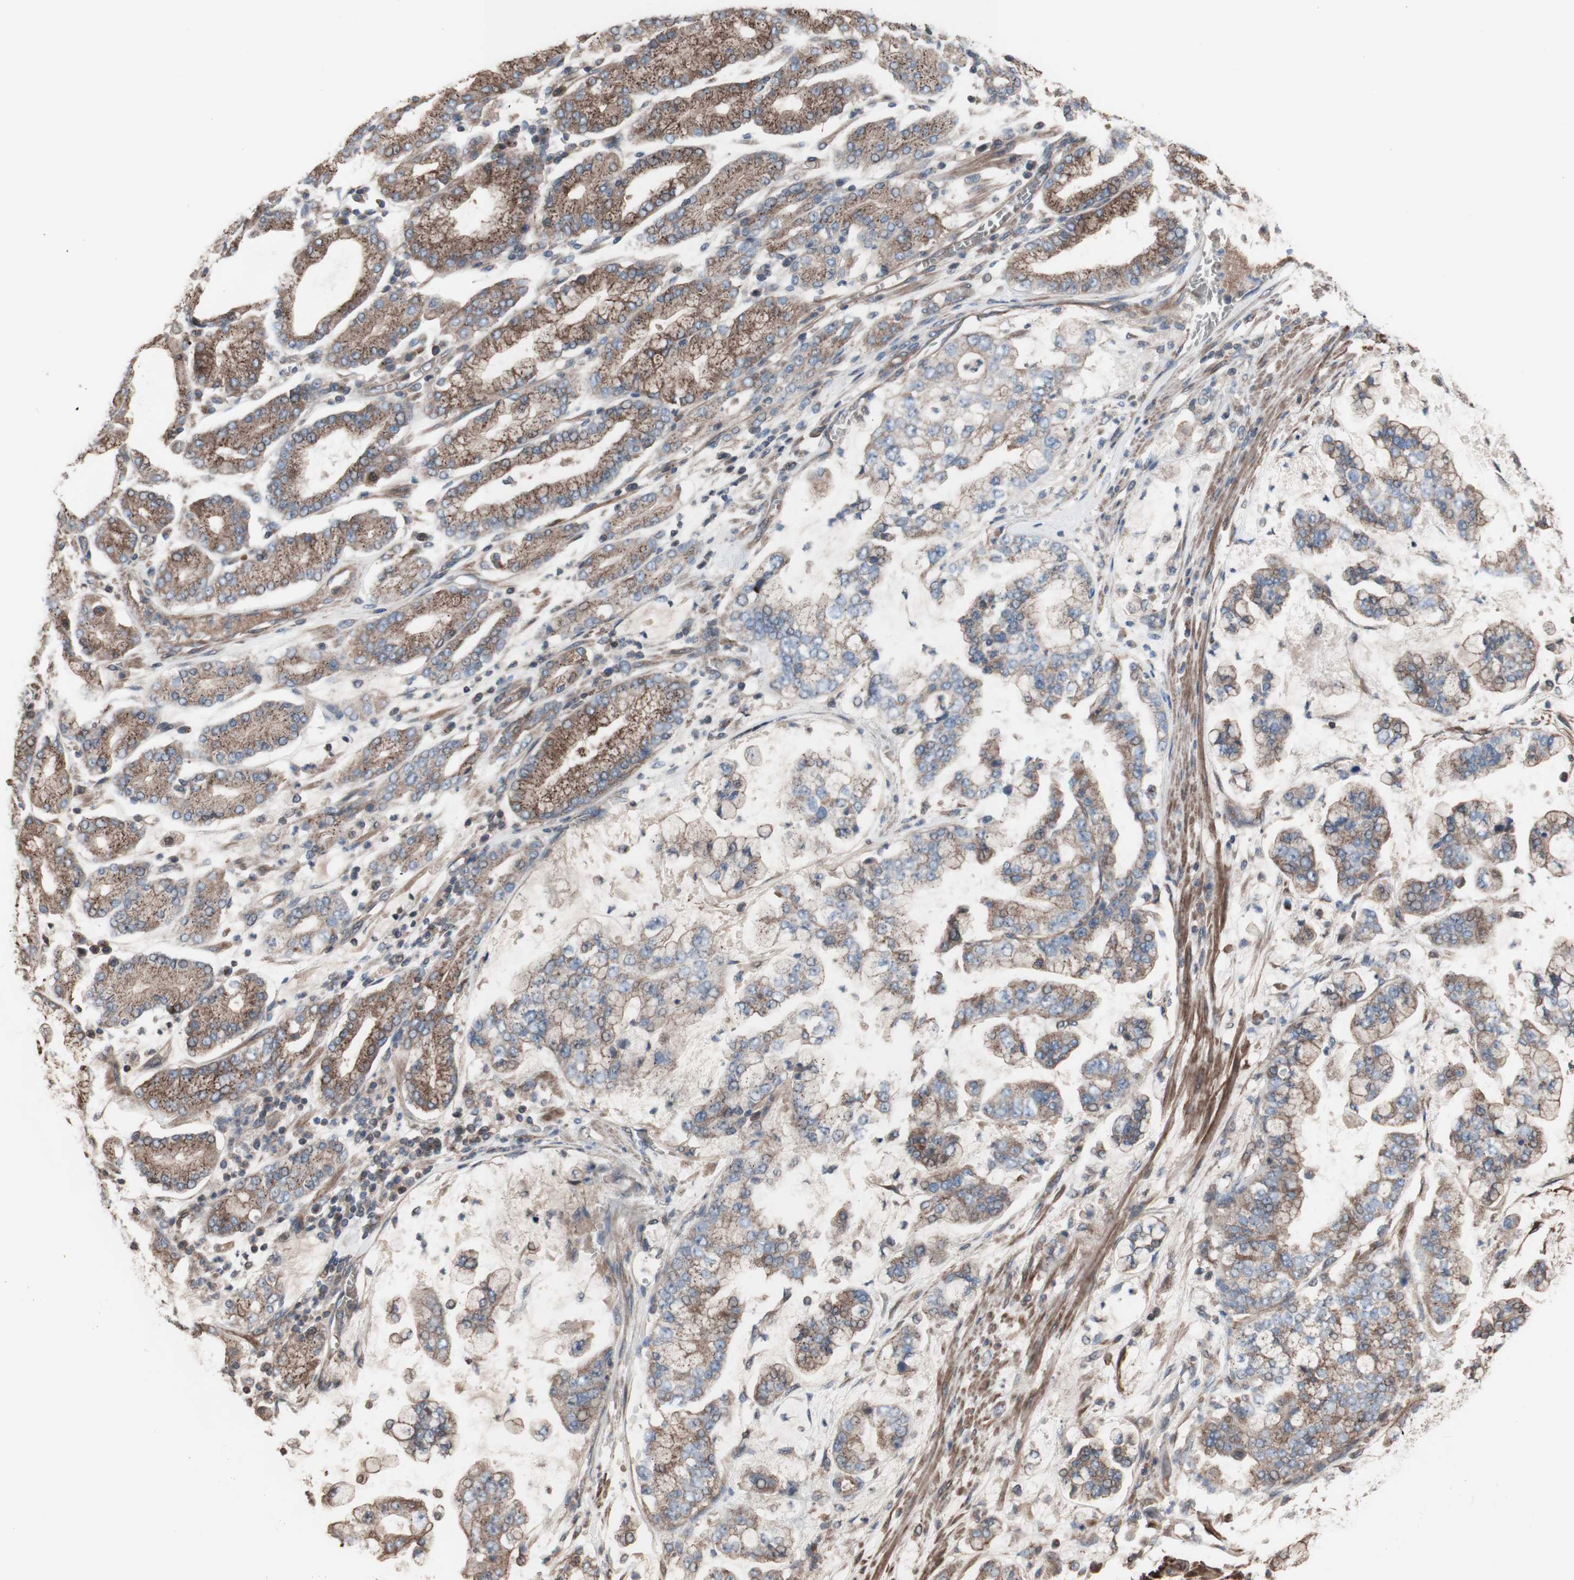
{"staining": {"intensity": "moderate", "quantity": ">75%", "location": "cytoplasmic/membranous"}, "tissue": "stomach cancer", "cell_type": "Tumor cells", "image_type": "cancer", "snomed": [{"axis": "morphology", "description": "Normal tissue, NOS"}, {"axis": "morphology", "description": "Adenocarcinoma, NOS"}, {"axis": "topography", "description": "Stomach, upper"}, {"axis": "topography", "description": "Stomach"}], "caption": "About >75% of tumor cells in human stomach cancer show moderate cytoplasmic/membranous protein expression as visualized by brown immunohistochemical staining.", "gene": "COPB1", "patient": {"sex": "male", "age": 76}}